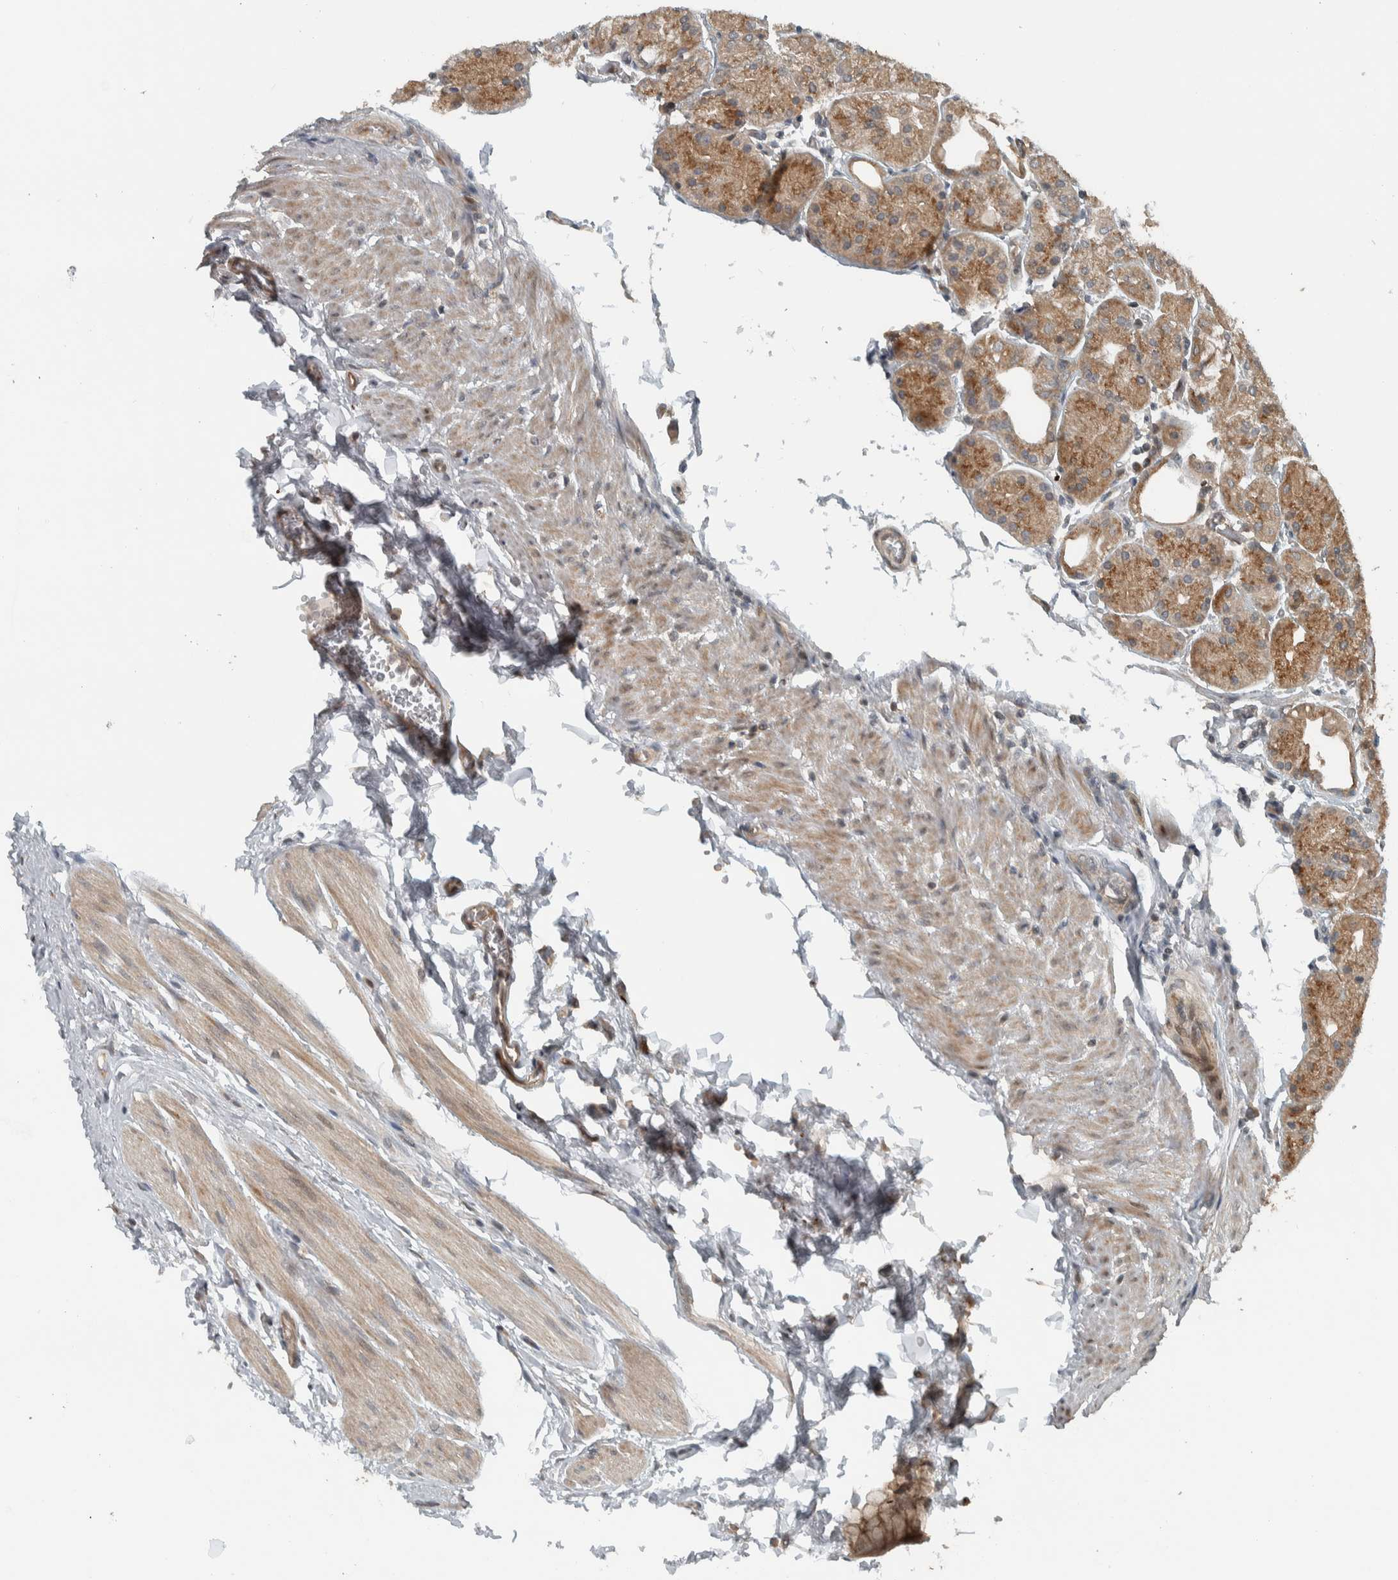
{"staining": {"intensity": "moderate", "quantity": ">75%", "location": "cytoplasmic/membranous"}, "tissue": "stomach", "cell_type": "Glandular cells", "image_type": "normal", "snomed": [{"axis": "morphology", "description": "Normal tissue, NOS"}, {"axis": "topography", "description": "Stomach, upper"}], "caption": "This is an image of immunohistochemistry staining of unremarkable stomach, which shows moderate positivity in the cytoplasmic/membranous of glandular cells.", "gene": "NAPG", "patient": {"sex": "male", "age": 72}}